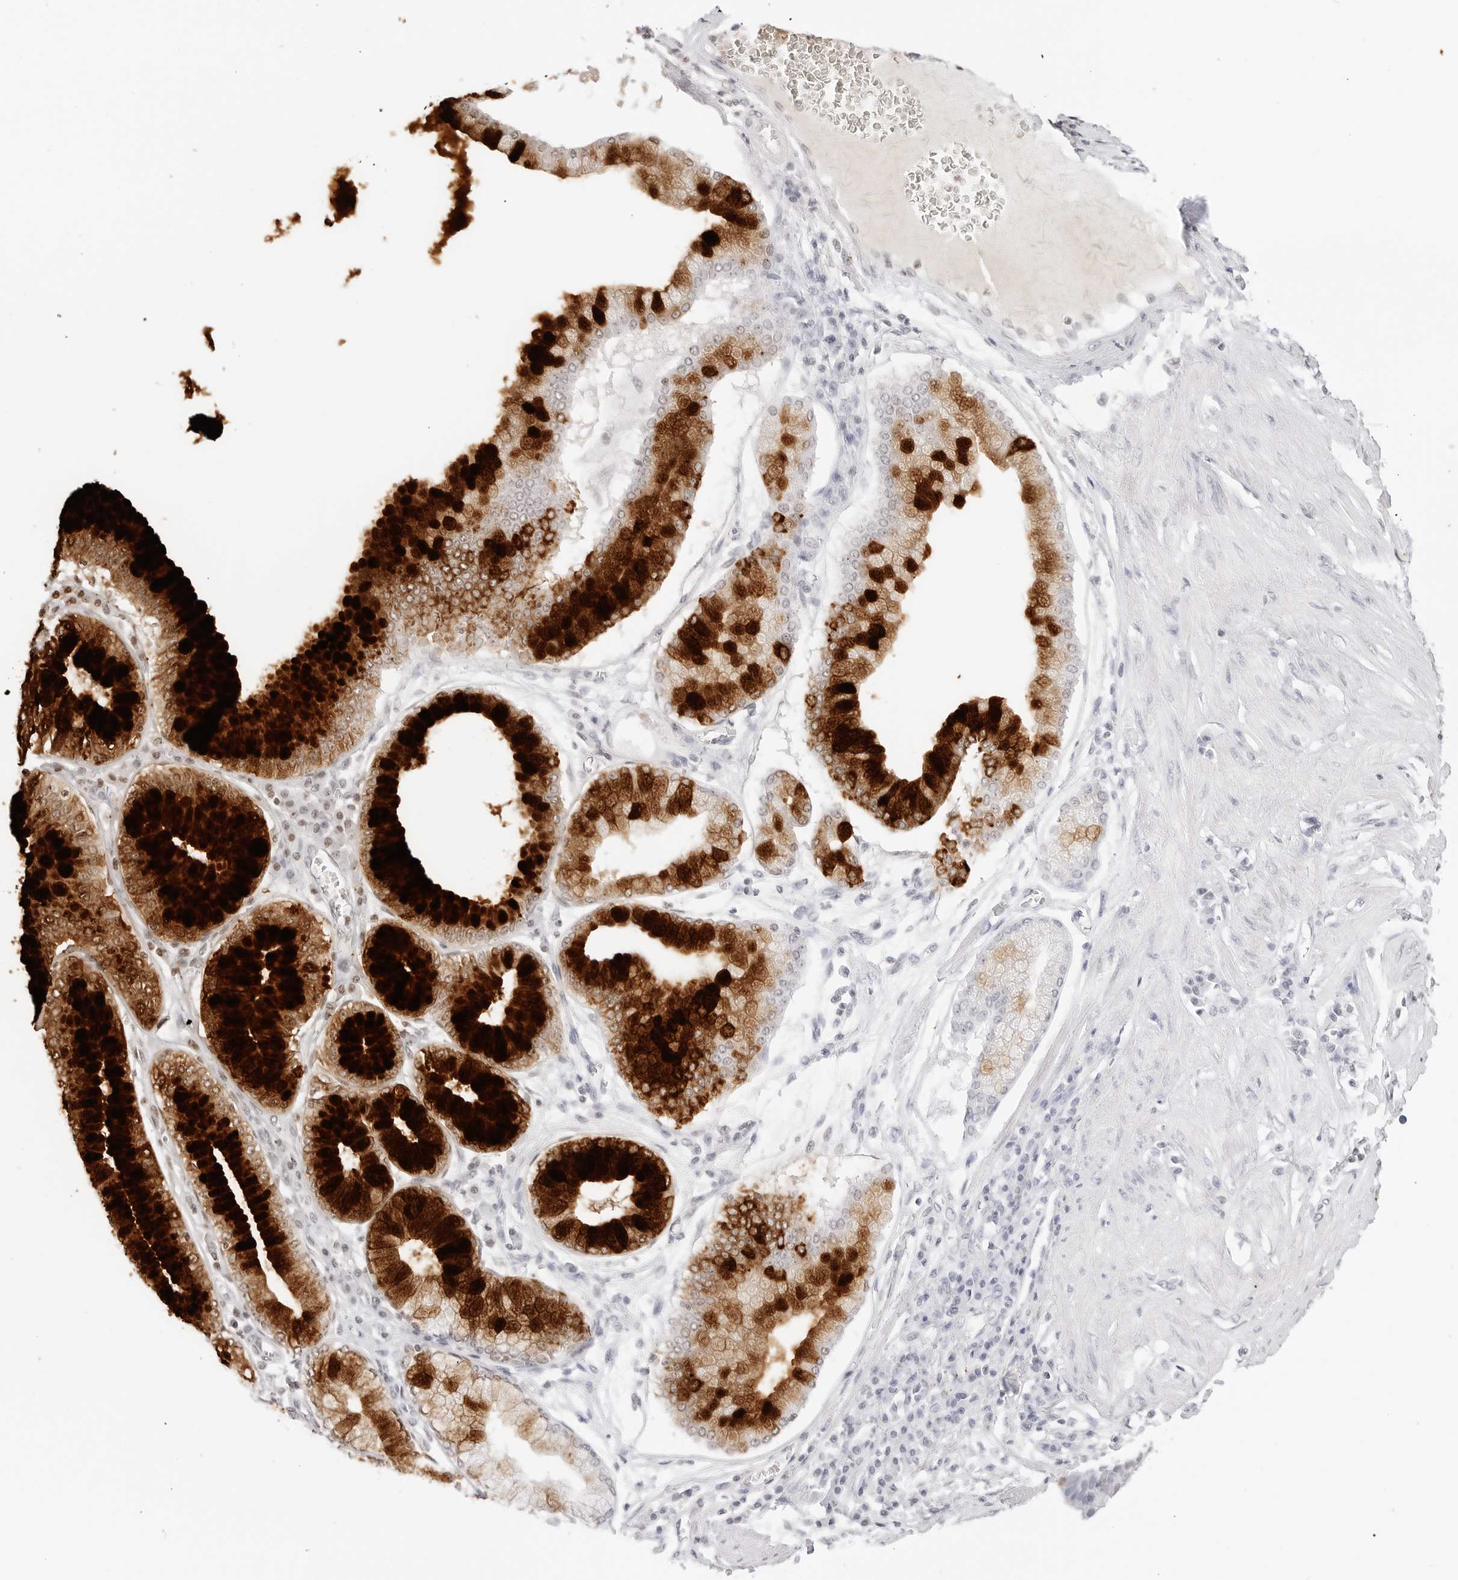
{"staining": {"intensity": "strong", "quantity": "25%-75%", "location": "cytoplasmic/membranous"}, "tissue": "stomach cancer", "cell_type": "Tumor cells", "image_type": "cancer", "snomed": [{"axis": "morphology", "description": "Adenocarcinoma, NOS"}, {"axis": "topography", "description": "Stomach"}], "caption": "DAB (3,3'-diaminobenzidine) immunohistochemical staining of human stomach adenocarcinoma displays strong cytoplasmic/membranous protein expression in about 25%-75% of tumor cells.", "gene": "TFF2", "patient": {"sex": "male", "age": 59}}